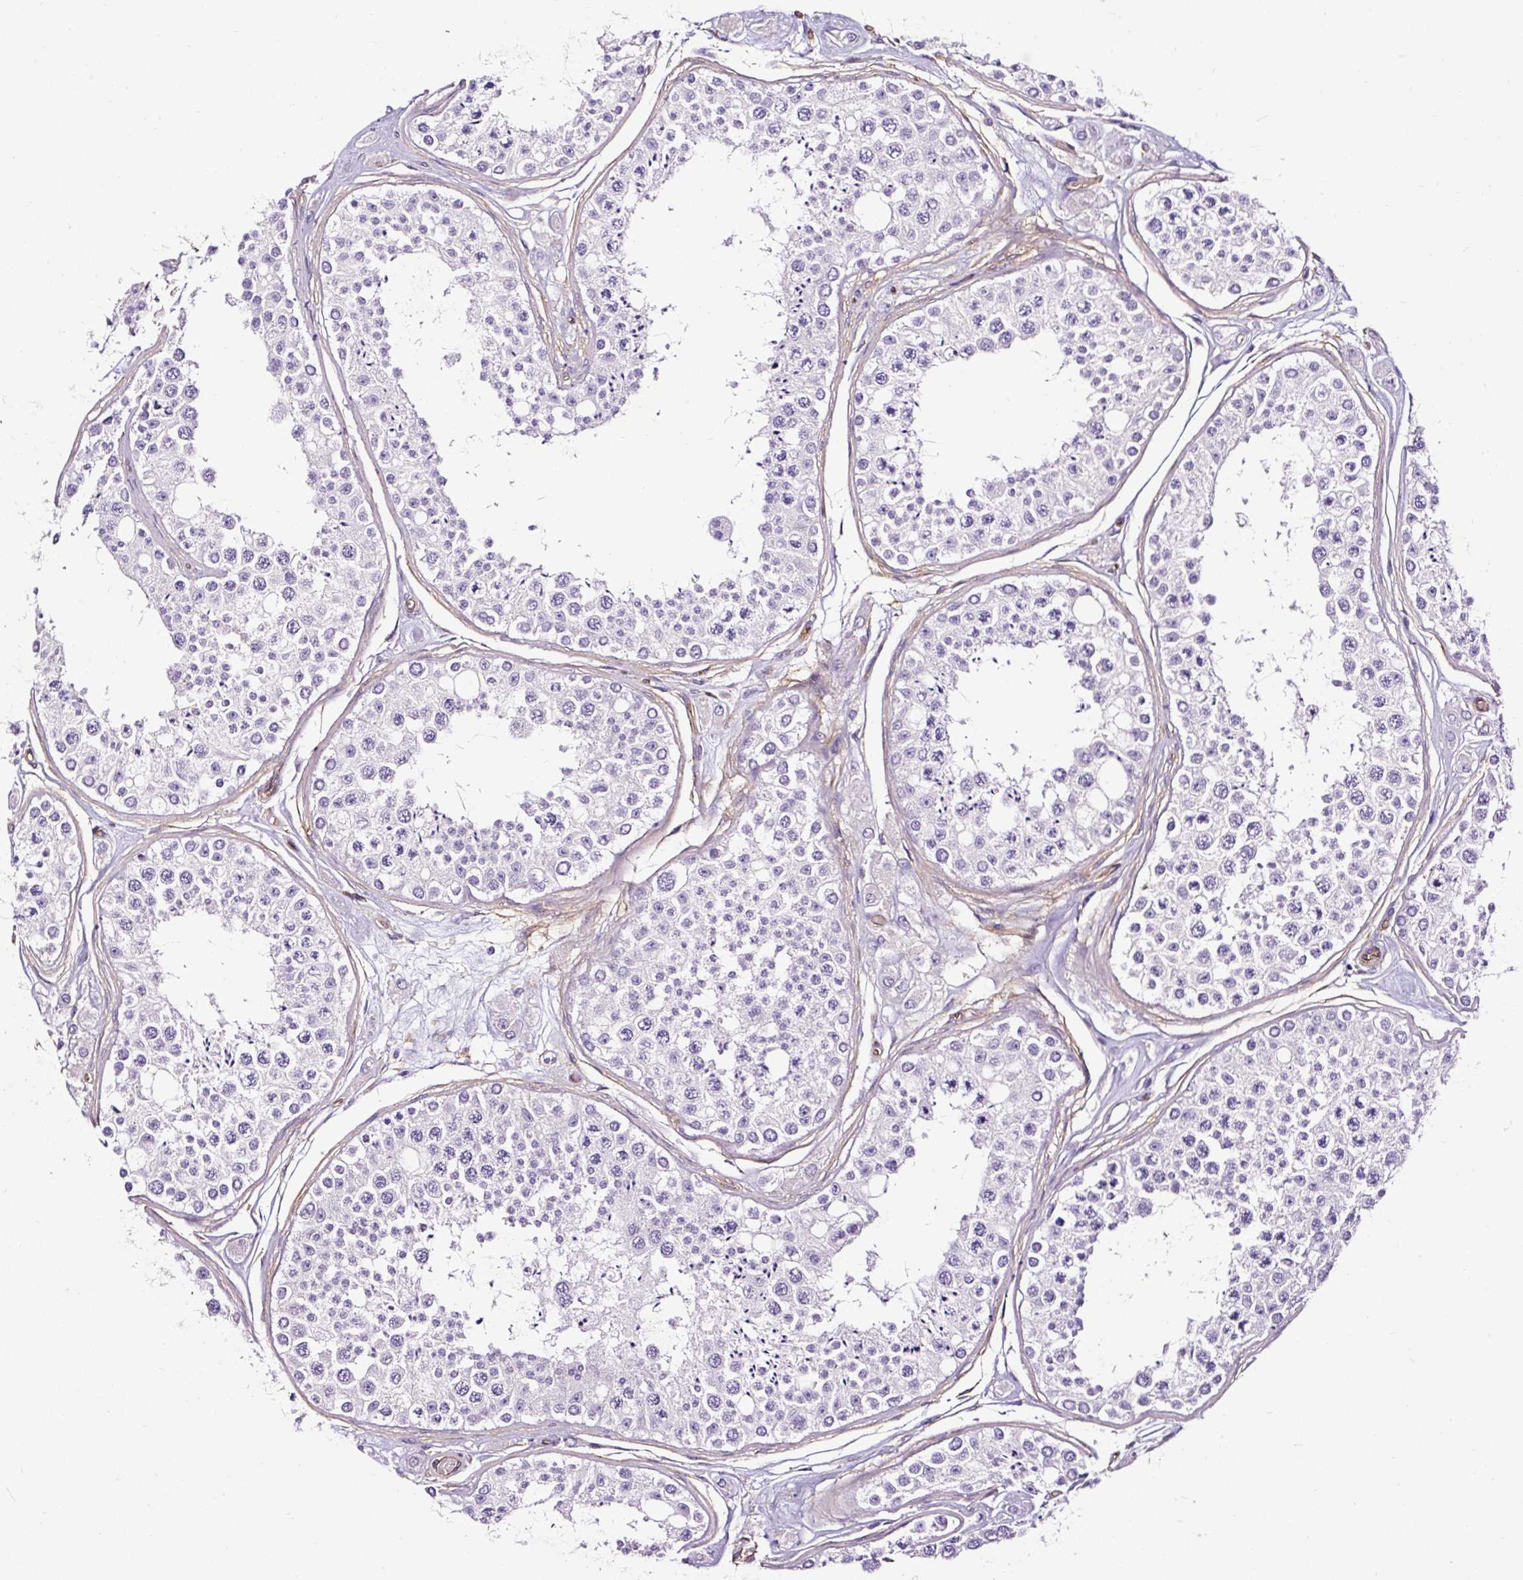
{"staining": {"intensity": "negative", "quantity": "none", "location": "none"}, "tissue": "testis", "cell_type": "Cells in seminiferous ducts", "image_type": "normal", "snomed": [{"axis": "morphology", "description": "Normal tissue, NOS"}, {"axis": "topography", "description": "Testis"}], "caption": "The histopathology image exhibits no significant positivity in cells in seminiferous ducts of testis.", "gene": "SLC7A8", "patient": {"sex": "male", "age": 25}}